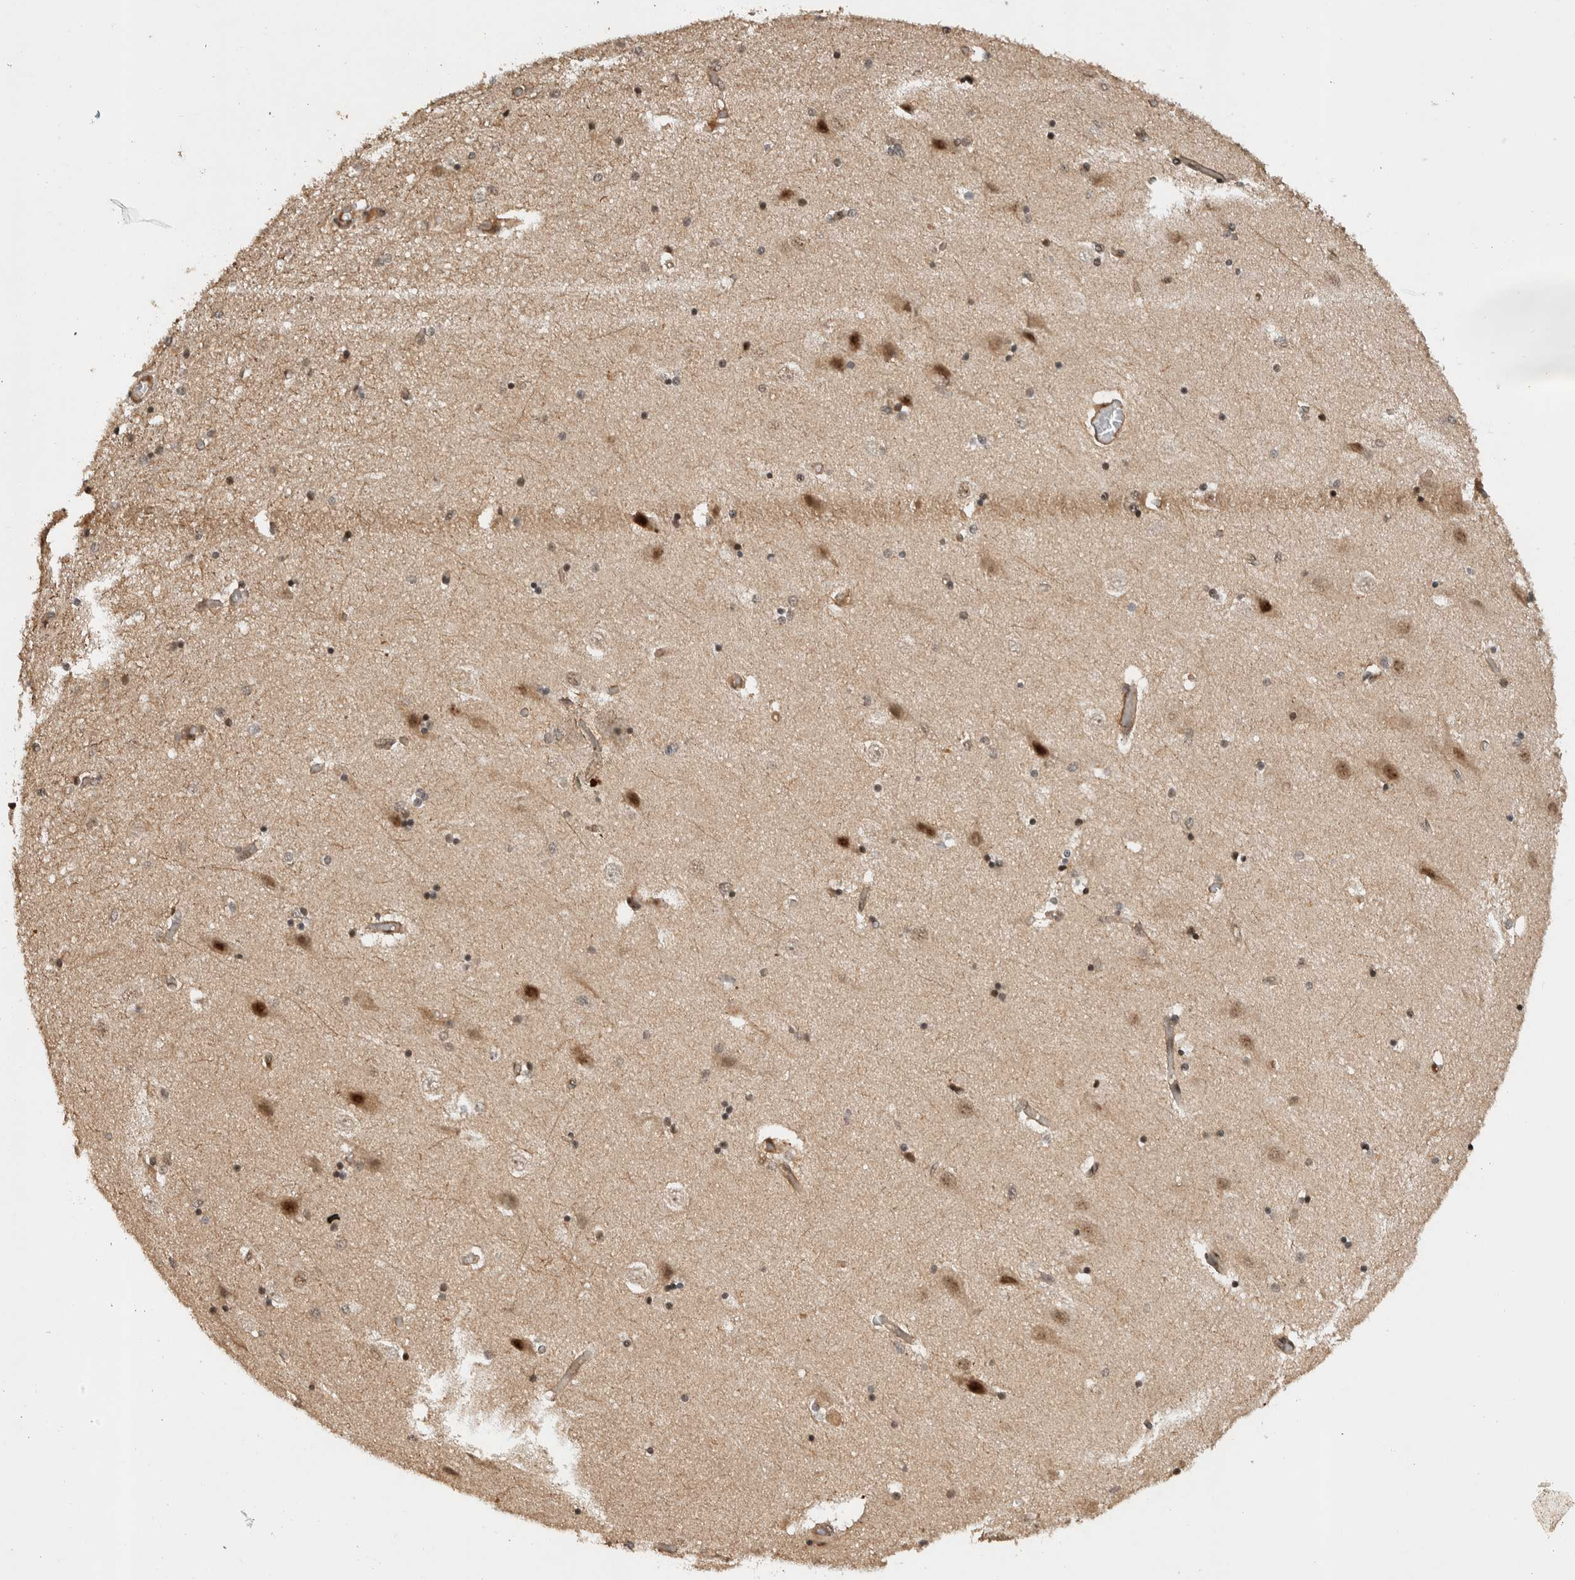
{"staining": {"intensity": "weak", "quantity": "<25%", "location": "nuclear"}, "tissue": "hippocampus", "cell_type": "Glial cells", "image_type": "normal", "snomed": [{"axis": "morphology", "description": "Normal tissue, NOS"}, {"axis": "topography", "description": "Hippocampus"}], "caption": "Immunohistochemistry (IHC) micrograph of unremarkable hippocampus stained for a protein (brown), which displays no expression in glial cells.", "gene": "TOR1B", "patient": {"sex": "female", "age": 54}}